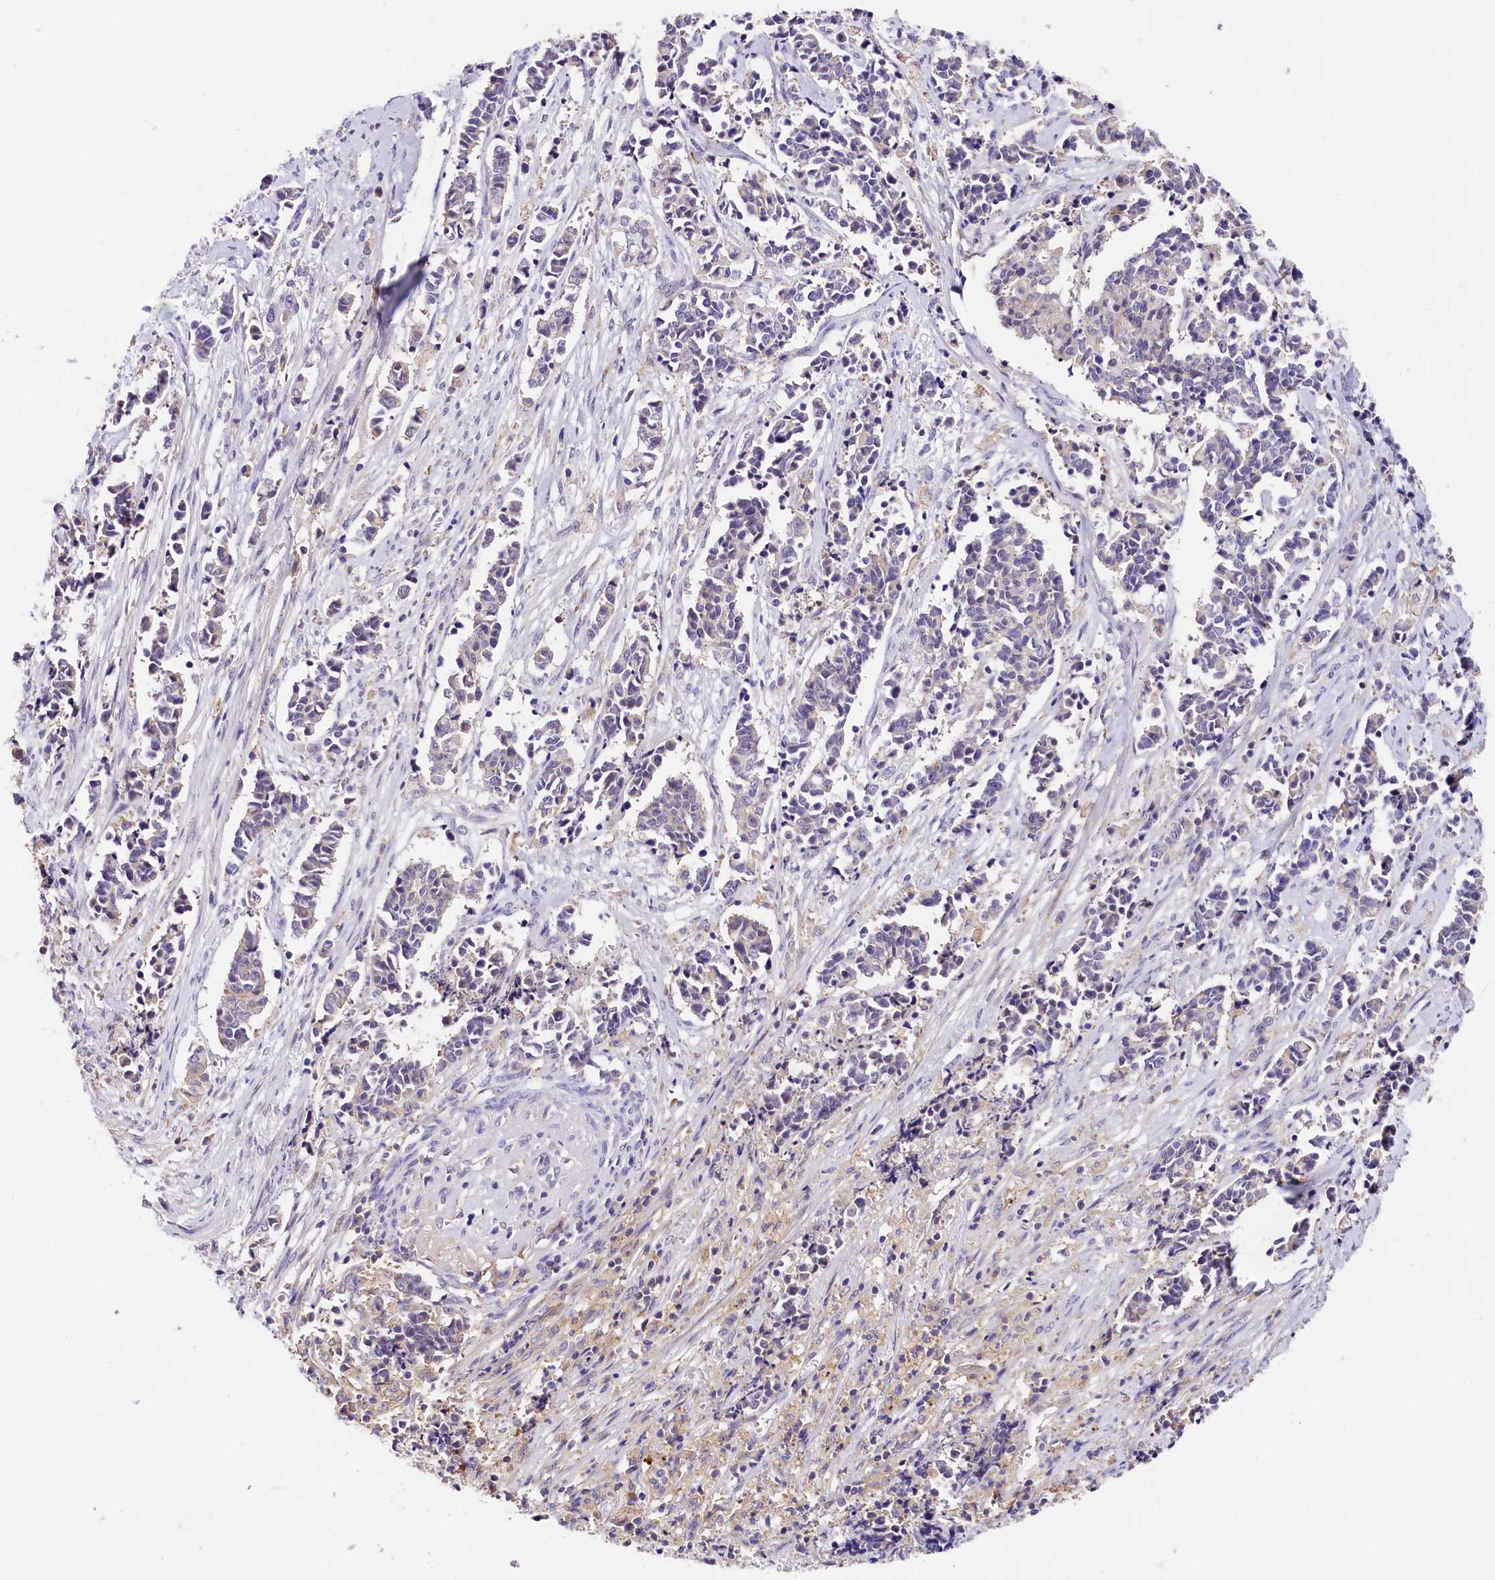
{"staining": {"intensity": "negative", "quantity": "none", "location": "none"}, "tissue": "cervical cancer", "cell_type": "Tumor cells", "image_type": "cancer", "snomed": [{"axis": "morphology", "description": "Squamous cell carcinoma, NOS"}, {"axis": "topography", "description": "Cervix"}], "caption": "IHC of cervical squamous cell carcinoma shows no expression in tumor cells.", "gene": "OAS3", "patient": {"sex": "female", "age": 35}}